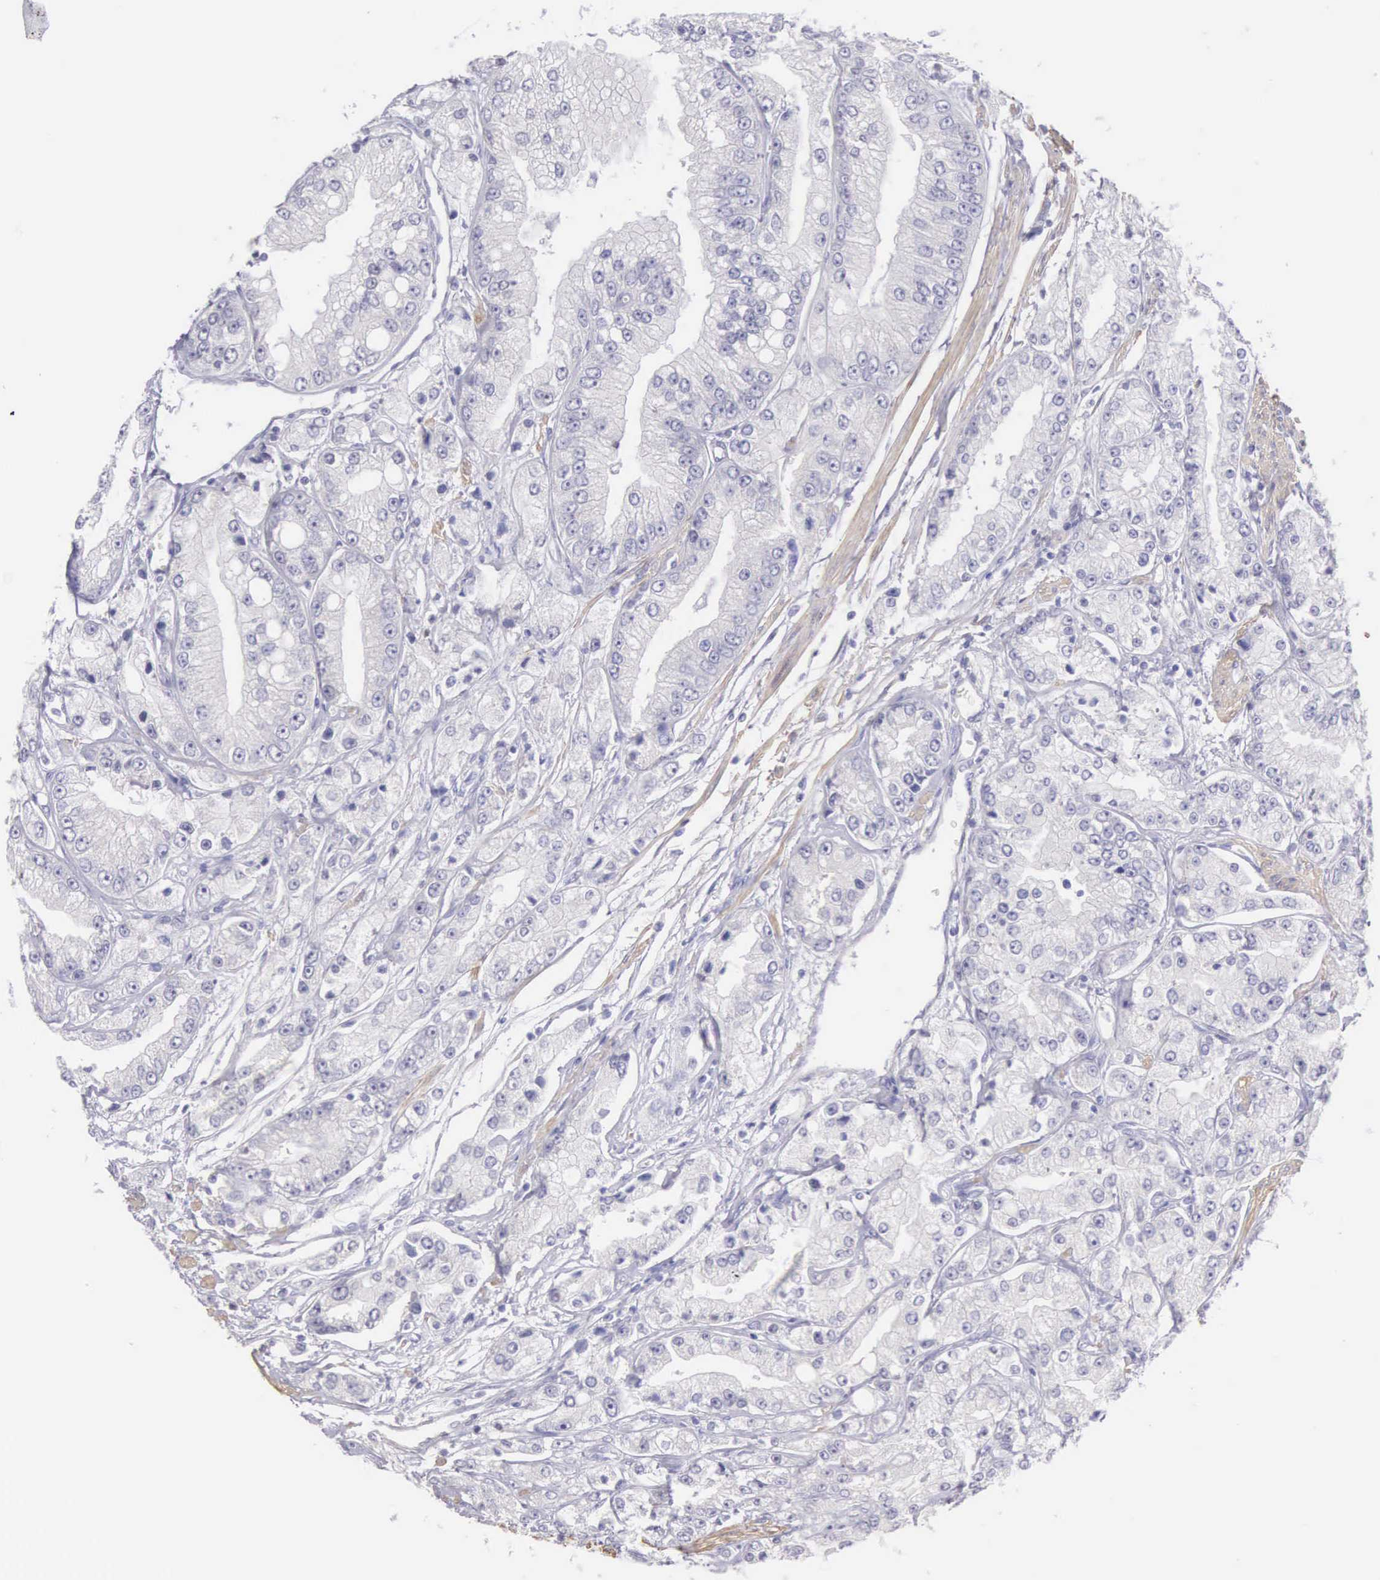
{"staining": {"intensity": "negative", "quantity": "none", "location": "none"}, "tissue": "prostate cancer", "cell_type": "Tumor cells", "image_type": "cancer", "snomed": [{"axis": "morphology", "description": "Adenocarcinoma, Medium grade"}, {"axis": "topography", "description": "Prostate"}], "caption": "Immunohistochemistry photomicrograph of neoplastic tissue: human prostate medium-grade adenocarcinoma stained with DAB exhibits no significant protein positivity in tumor cells.", "gene": "ARFGAP3", "patient": {"sex": "male", "age": 72}}